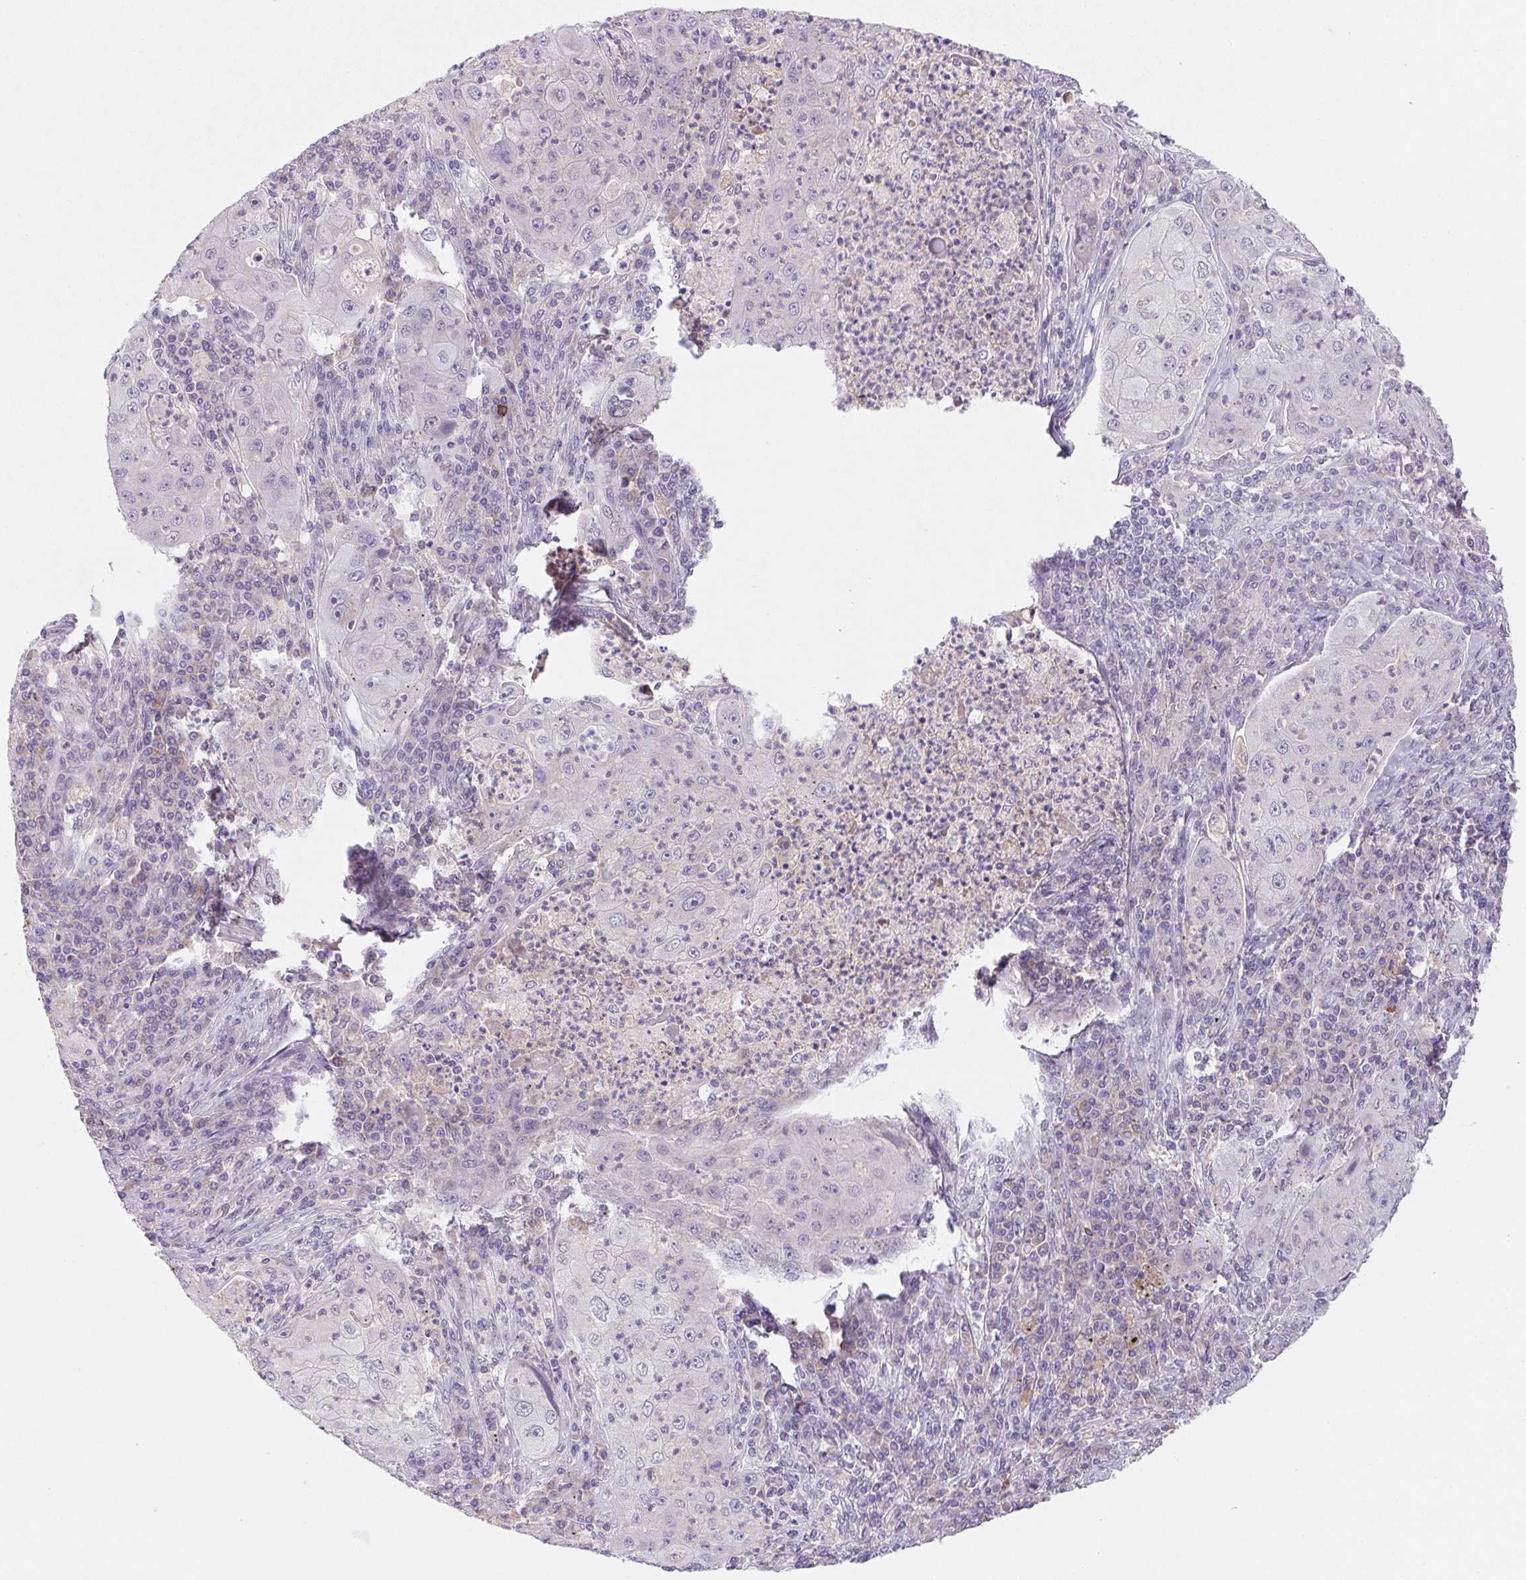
{"staining": {"intensity": "negative", "quantity": "none", "location": "none"}, "tissue": "lung cancer", "cell_type": "Tumor cells", "image_type": "cancer", "snomed": [{"axis": "morphology", "description": "Squamous cell carcinoma, NOS"}, {"axis": "topography", "description": "Lung"}], "caption": "IHC photomicrograph of neoplastic tissue: lung squamous cell carcinoma stained with DAB (3,3'-diaminobenzidine) shows no significant protein positivity in tumor cells.", "gene": "DPPA5", "patient": {"sex": "female", "age": 59}}